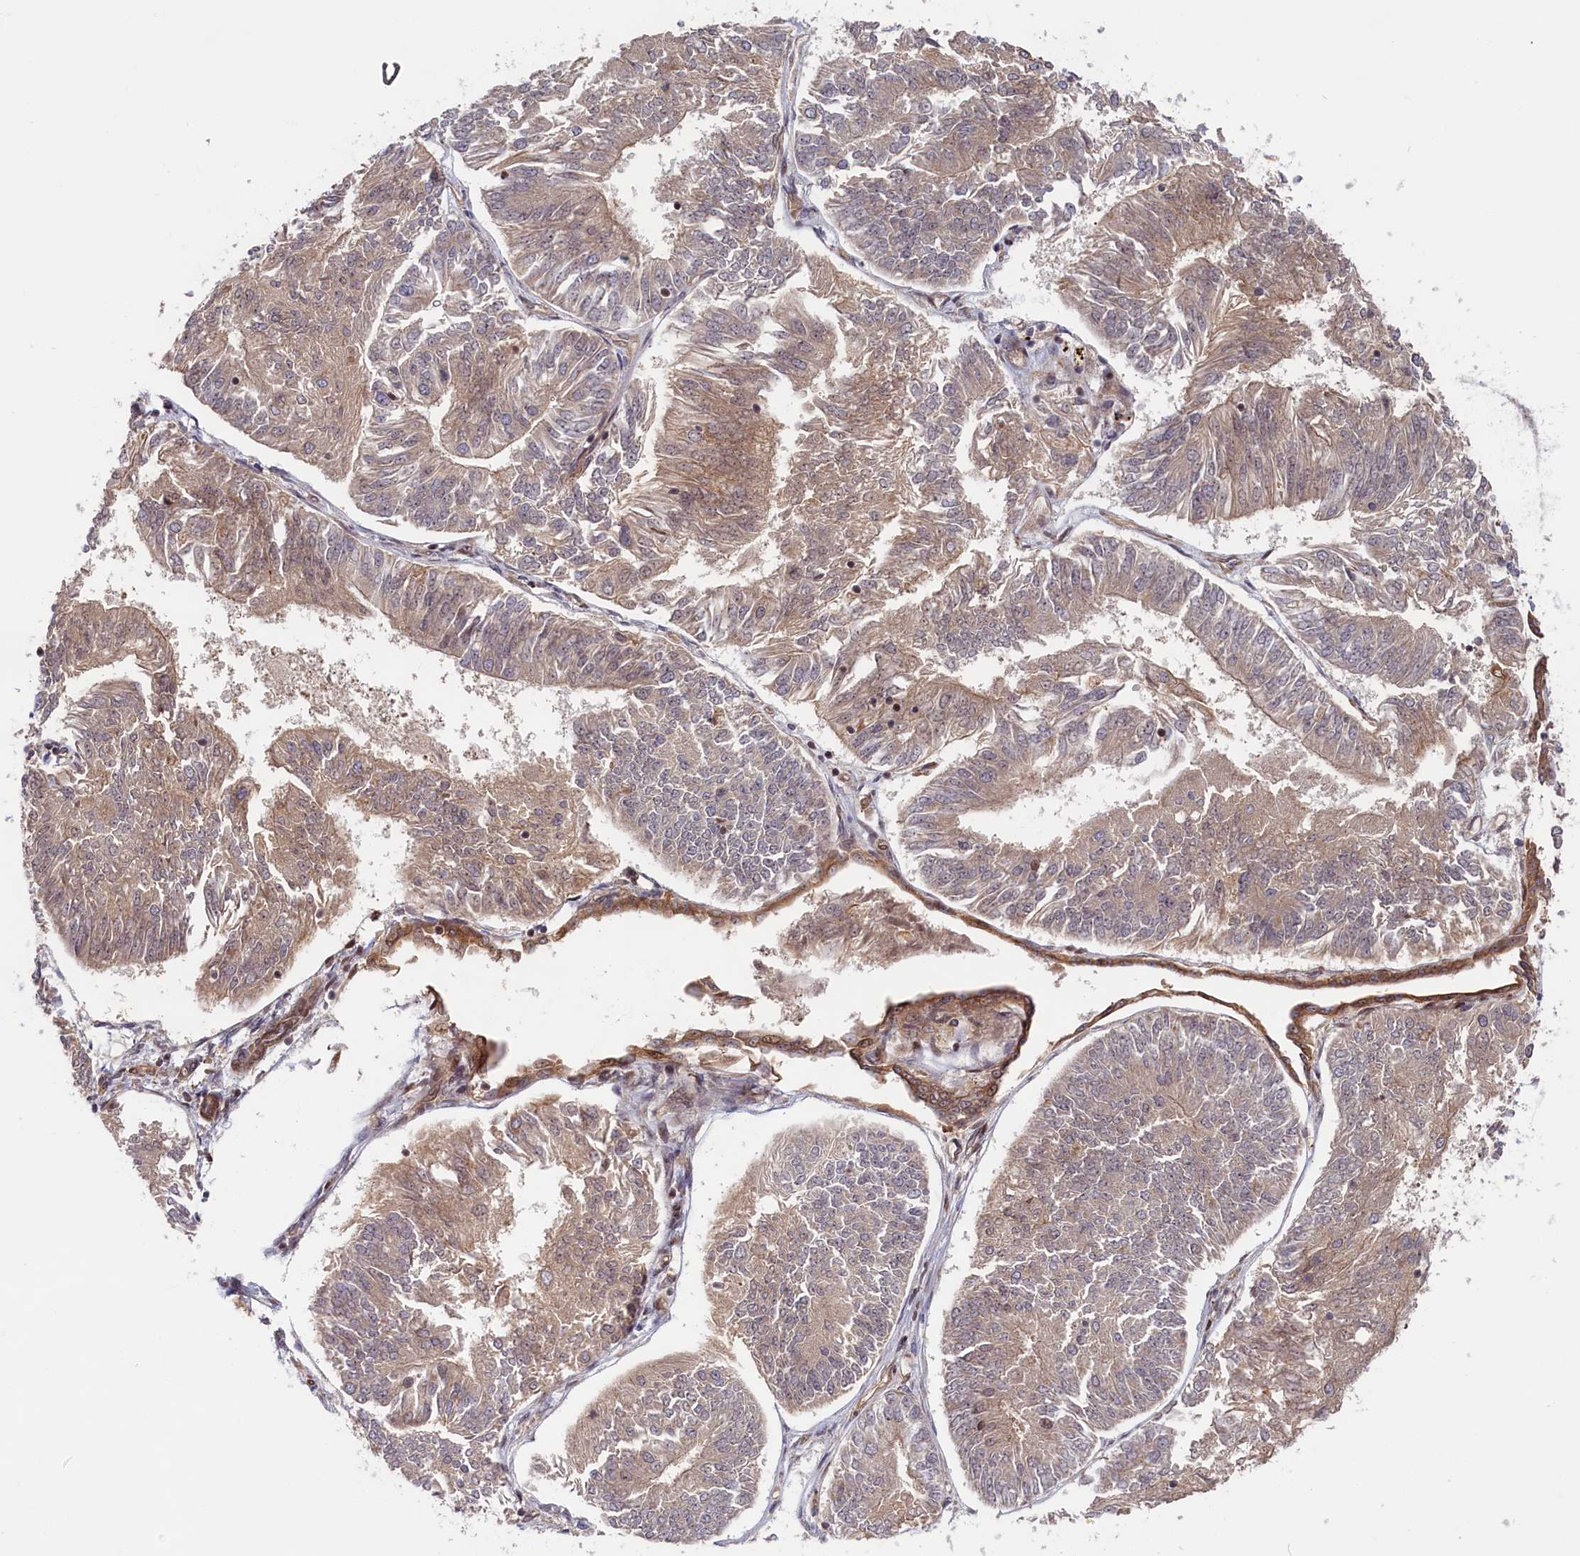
{"staining": {"intensity": "weak", "quantity": "25%-75%", "location": "cytoplasmic/membranous"}, "tissue": "endometrial cancer", "cell_type": "Tumor cells", "image_type": "cancer", "snomed": [{"axis": "morphology", "description": "Adenocarcinoma, NOS"}, {"axis": "topography", "description": "Endometrium"}], "caption": "Immunohistochemical staining of human adenocarcinoma (endometrial) shows weak cytoplasmic/membranous protein staining in approximately 25%-75% of tumor cells.", "gene": "CEP44", "patient": {"sex": "female", "age": 58}}